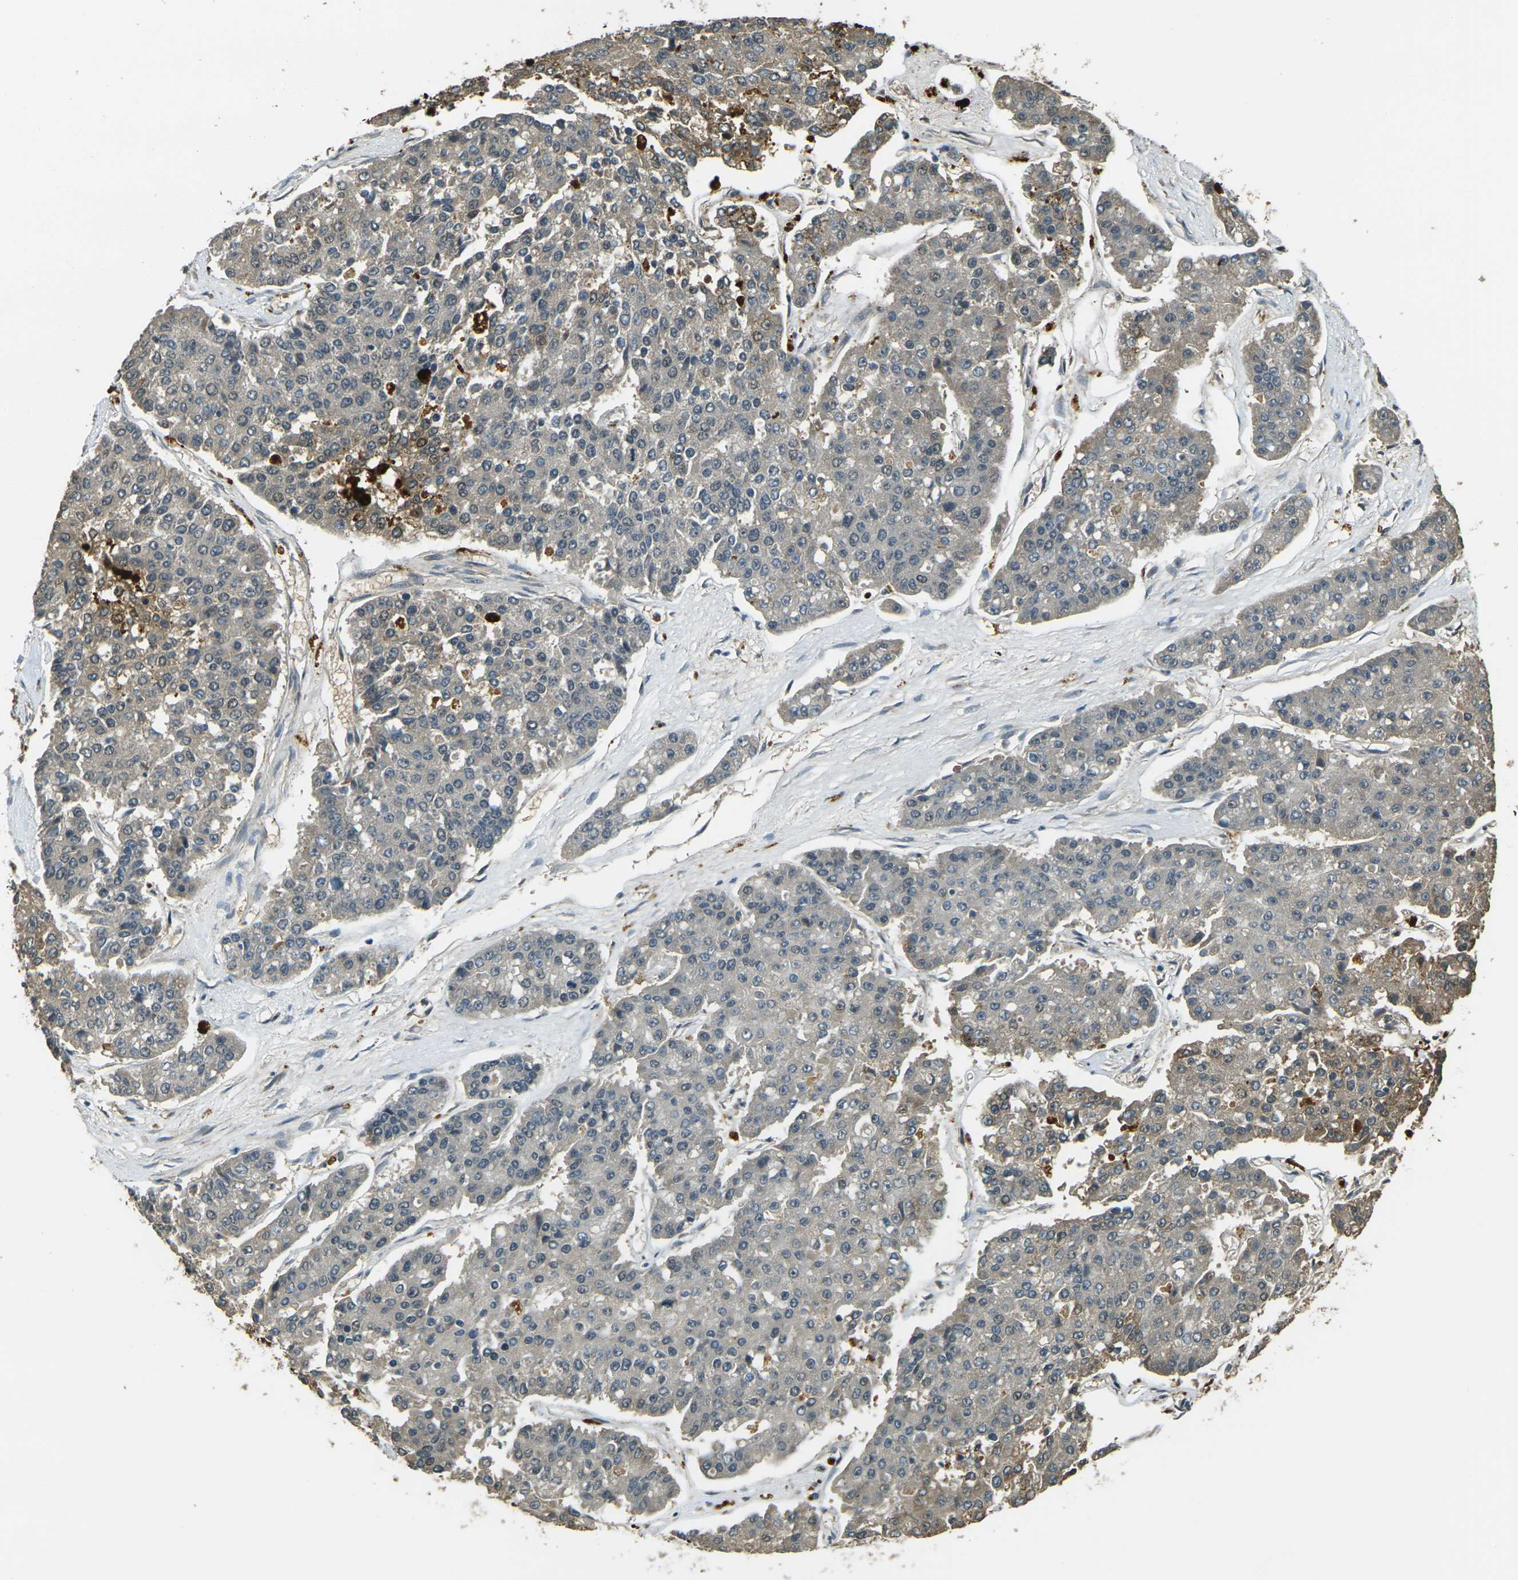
{"staining": {"intensity": "weak", "quantity": ">75%", "location": "cytoplasmic/membranous"}, "tissue": "pancreatic cancer", "cell_type": "Tumor cells", "image_type": "cancer", "snomed": [{"axis": "morphology", "description": "Adenocarcinoma, NOS"}, {"axis": "topography", "description": "Pancreas"}], "caption": "A high-resolution photomicrograph shows immunohistochemistry (IHC) staining of pancreatic cancer (adenocarcinoma), which shows weak cytoplasmic/membranous staining in about >75% of tumor cells.", "gene": "TOR1A", "patient": {"sex": "male", "age": 50}}